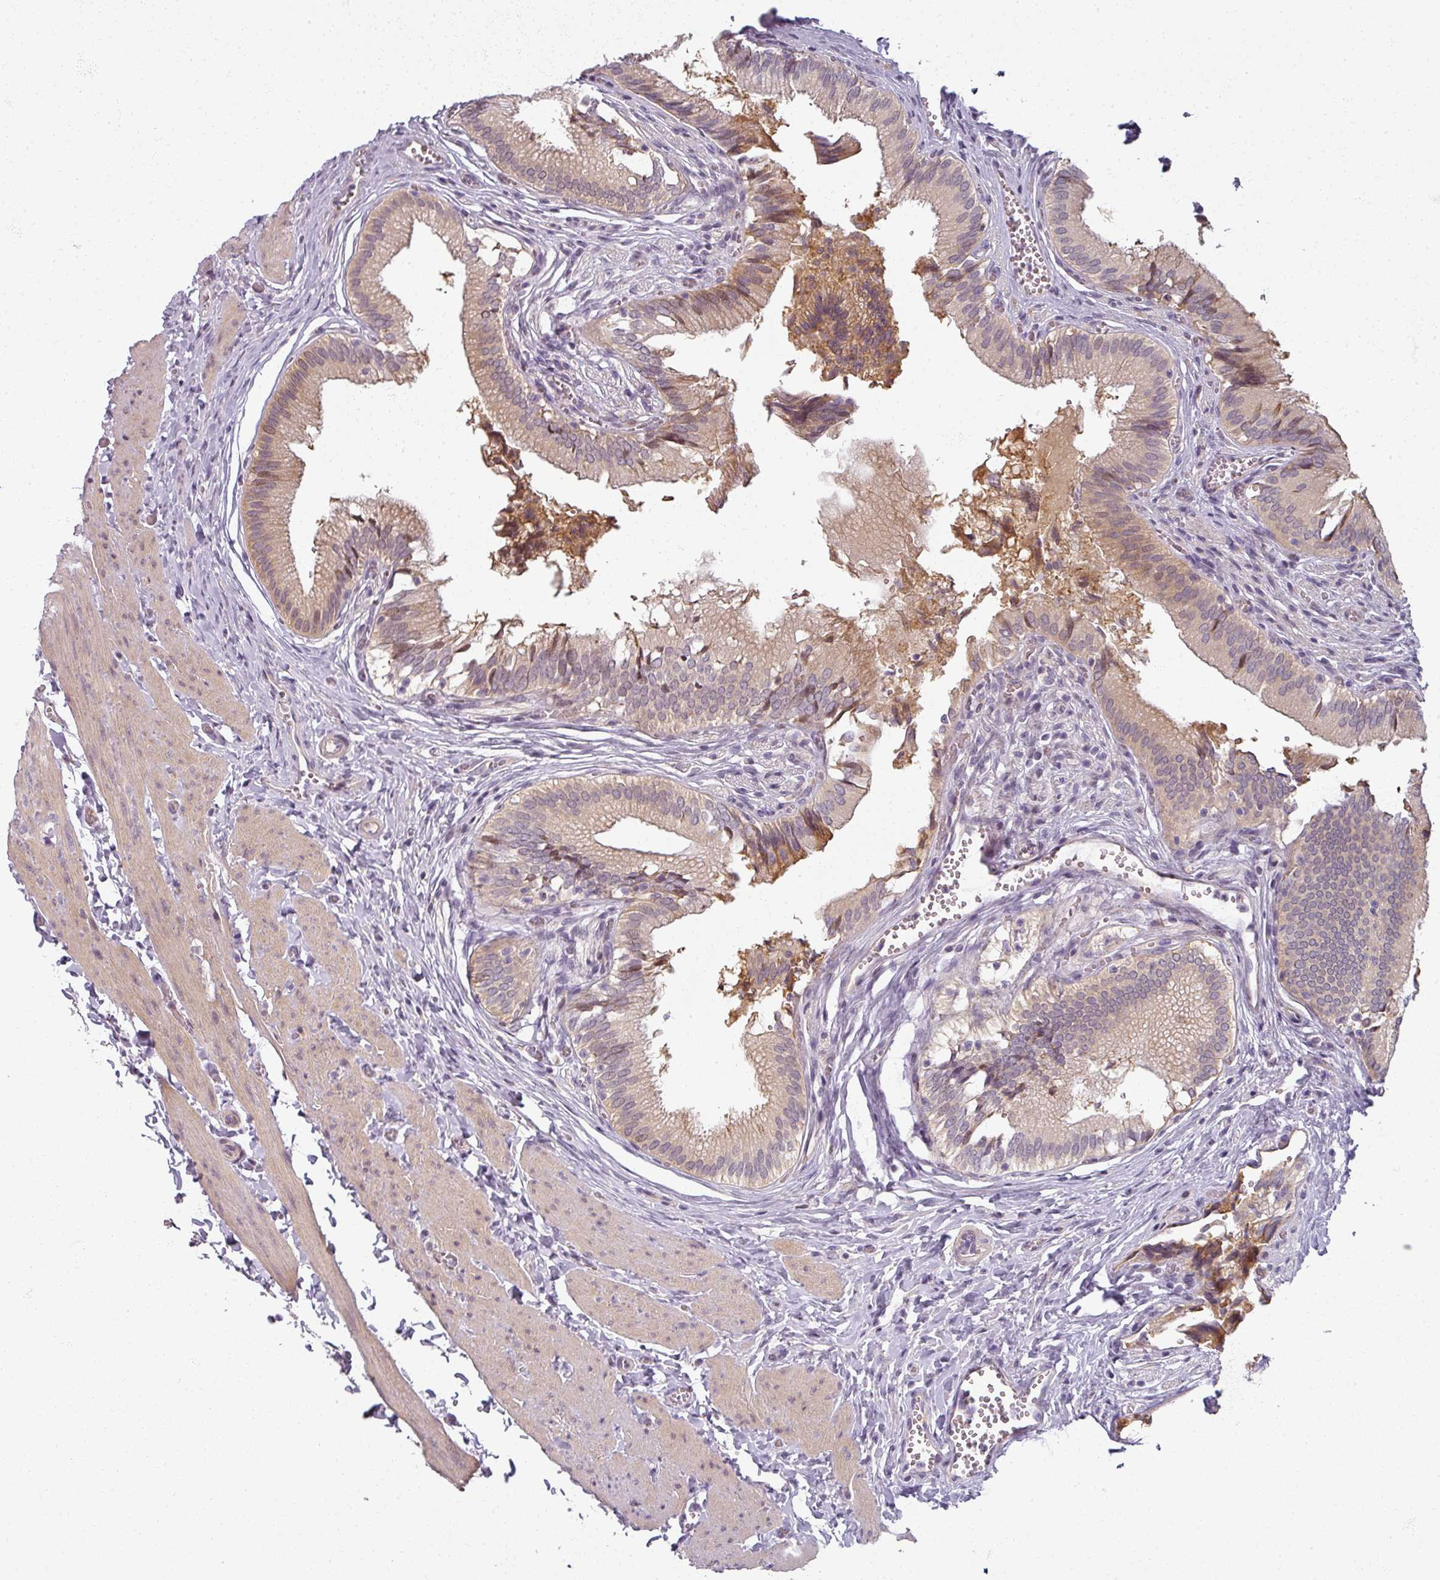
{"staining": {"intensity": "moderate", "quantity": "25%-75%", "location": "cytoplasmic/membranous"}, "tissue": "gallbladder", "cell_type": "Glandular cells", "image_type": "normal", "snomed": [{"axis": "morphology", "description": "Normal tissue, NOS"}, {"axis": "topography", "description": "Gallbladder"}], "caption": "Gallbladder stained with immunohistochemistry shows moderate cytoplasmic/membranous expression in approximately 25%-75% of glandular cells.", "gene": "MYMK", "patient": {"sex": "male", "age": 17}}